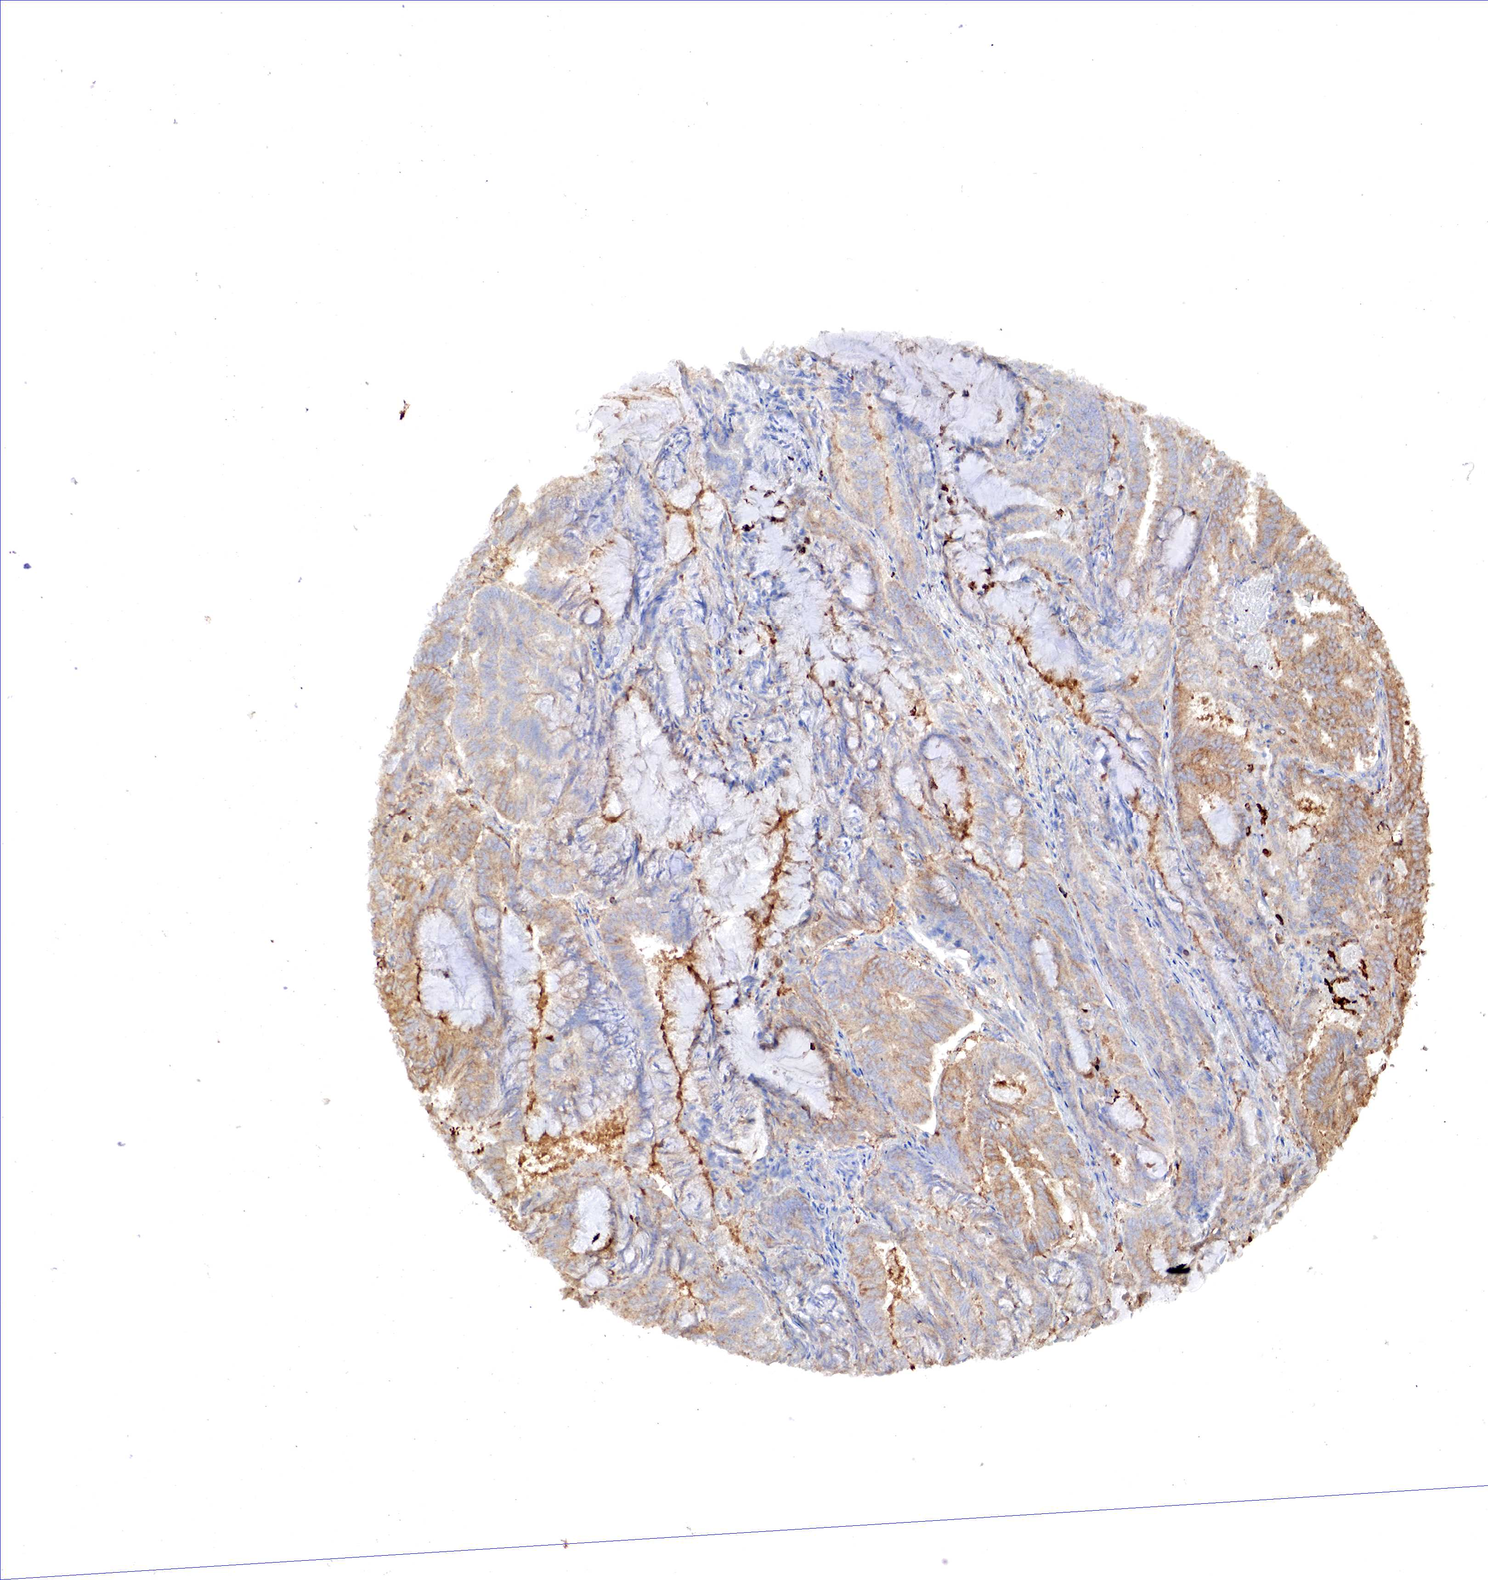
{"staining": {"intensity": "moderate", "quantity": "25%-75%", "location": "cytoplasmic/membranous"}, "tissue": "endometrial cancer", "cell_type": "Tumor cells", "image_type": "cancer", "snomed": [{"axis": "morphology", "description": "Adenocarcinoma, NOS"}, {"axis": "topography", "description": "Endometrium"}], "caption": "Immunohistochemical staining of adenocarcinoma (endometrial) displays medium levels of moderate cytoplasmic/membranous protein expression in approximately 25%-75% of tumor cells.", "gene": "G6PD", "patient": {"sex": "female", "age": 59}}